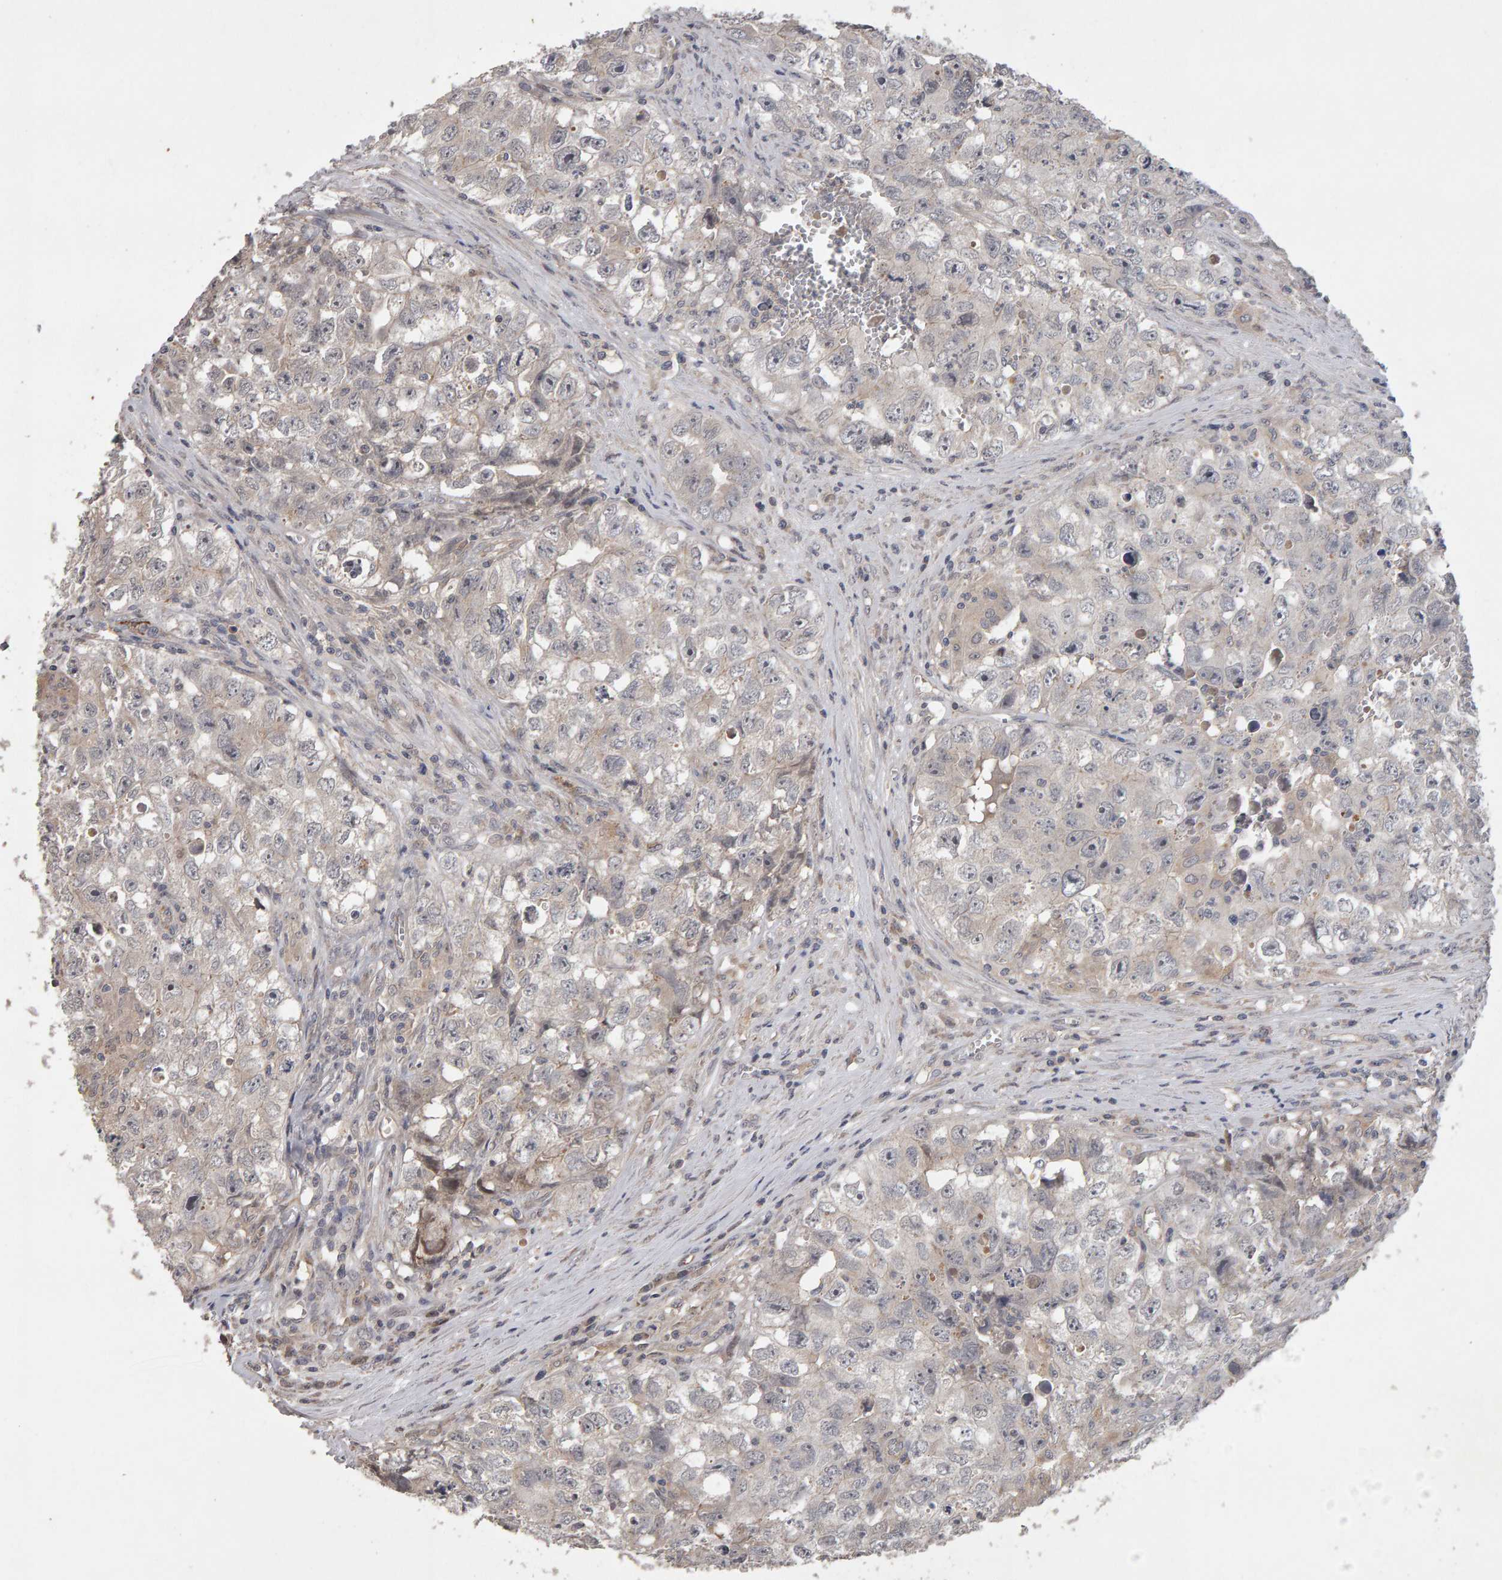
{"staining": {"intensity": "negative", "quantity": "none", "location": "none"}, "tissue": "testis cancer", "cell_type": "Tumor cells", "image_type": "cancer", "snomed": [{"axis": "morphology", "description": "Seminoma, NOS"}, {"axis": "morphology", "description": "Carcinoma, Embryonal, NOS"}, {"axis": "topography", "description": "Testis"}], "caption": "Tumor cells show no significant positivity in testis cancer (seminoma).", "gene": "COASY", "patient": {"sex": "male", "age": 43}}